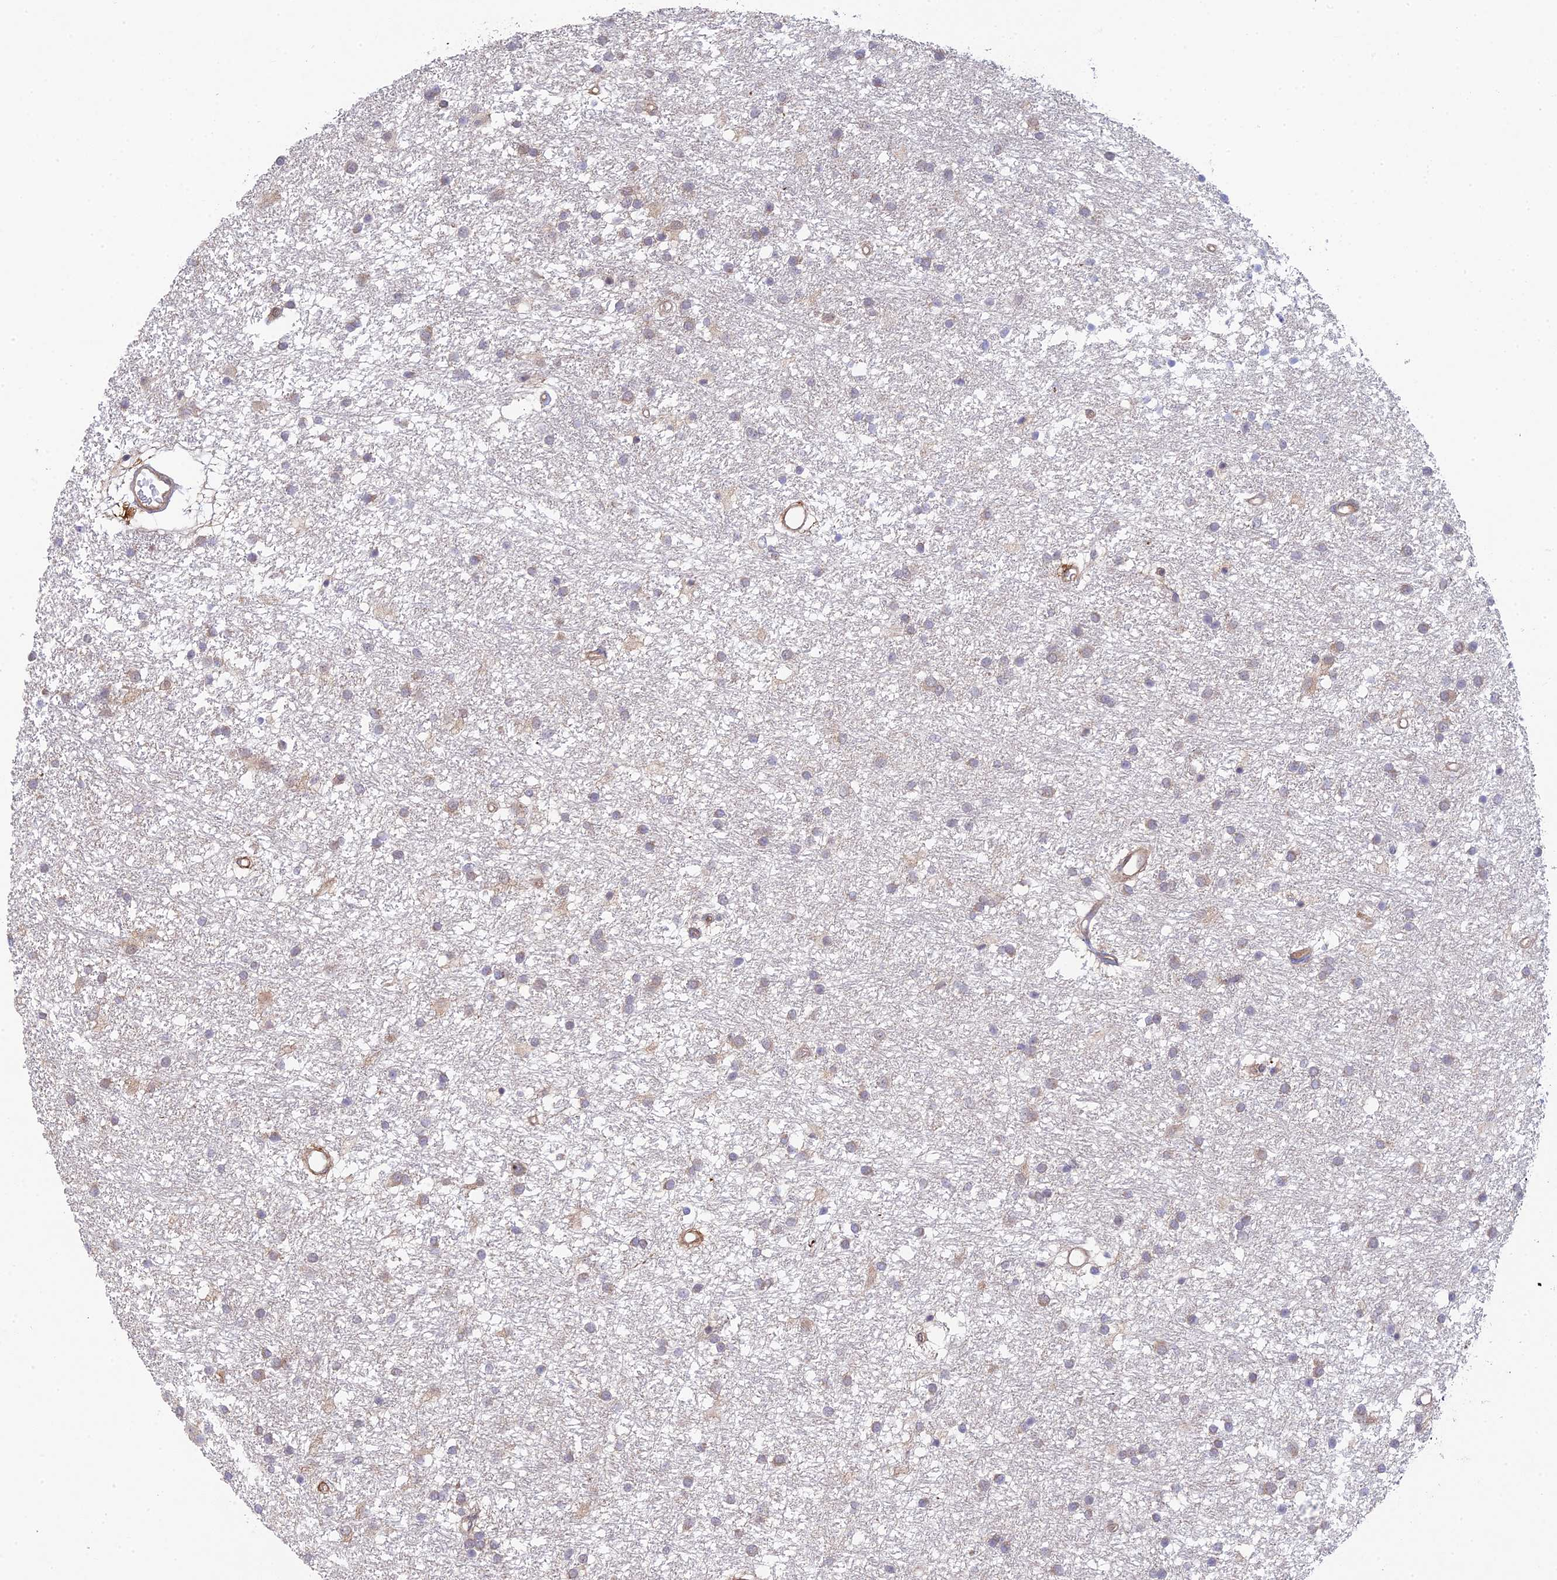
{"staining": {"intensity": "weak", "quantity": "<25%", "location": "cytoplasmic/membranous"}, "tissue": "glioma", "cell_type": "Tumor cells", "image_type": "cancer", "snomed": [{"axis": "morphology", "description": "Glioma, malignant, High grade"}, {"axis": "topography", "description": "Brain"}], "caption": "High power microscopy histopathology image of an immunohistochemistry (IHC) image of glioma, revealing no significant staining in tumor cells.", "gene": "INCA1", "patient": {"sex": "male", "age": 77}}